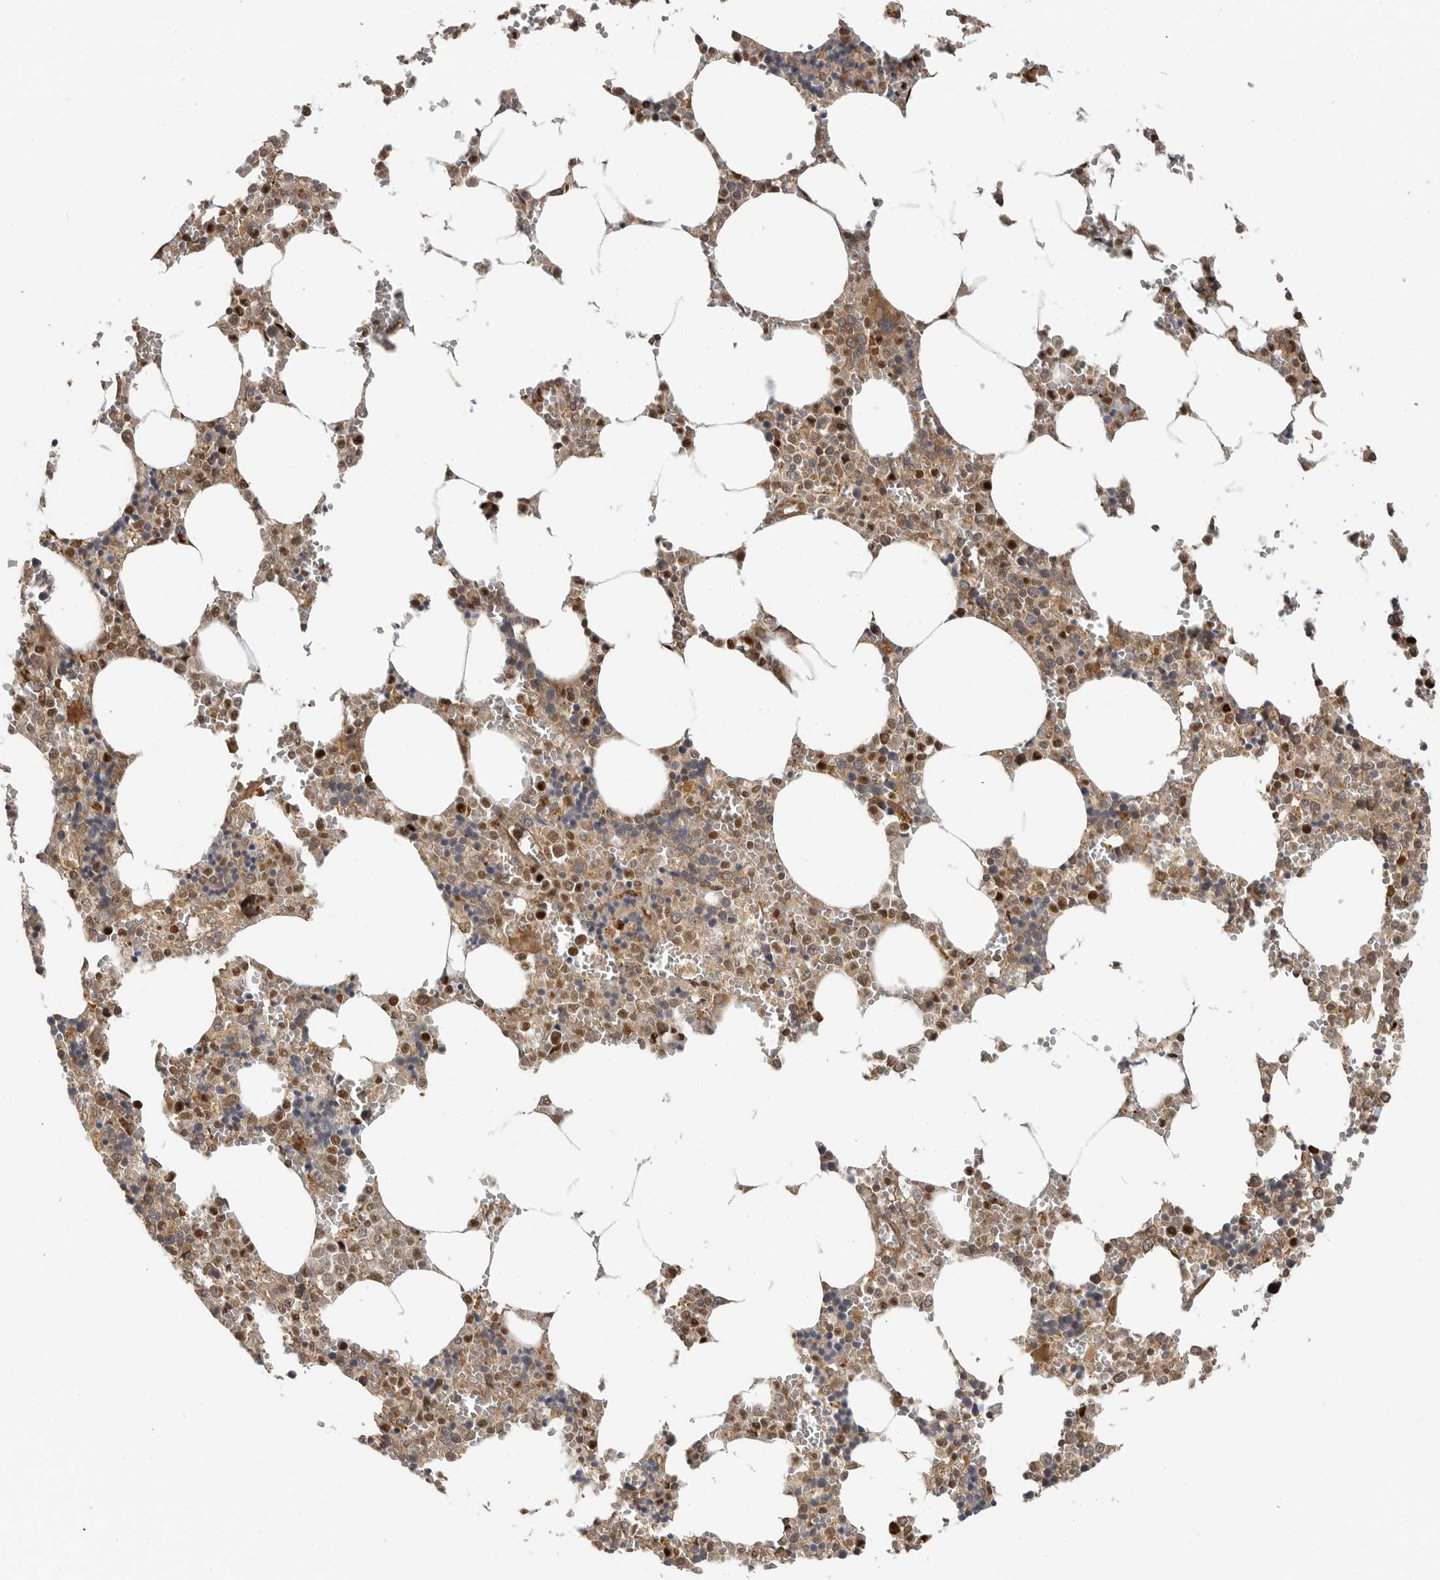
{"staining": {"intensity": "moderate", "quantity": "25%-75%", "location": "cytoplasmic/membranous,nuclear"}, "tissue": "bone marrow", "cell_type": "Hematopoietic cells", "image_type": "normal", "snomed": [{"axis": "morphology", "description": "Normal tissue, NOS"}, {"axis": "topography", "description": "Bone marrow"}], "caption": "Immunohistochemical staining of benign human bone marrow shows moderate cytoplasmic/membranous,nuclear protein positivity in about 25%-75% of hematopoietic cells.", "gene": "STRAP", "patient": {"sex": "male", "age": 70}}